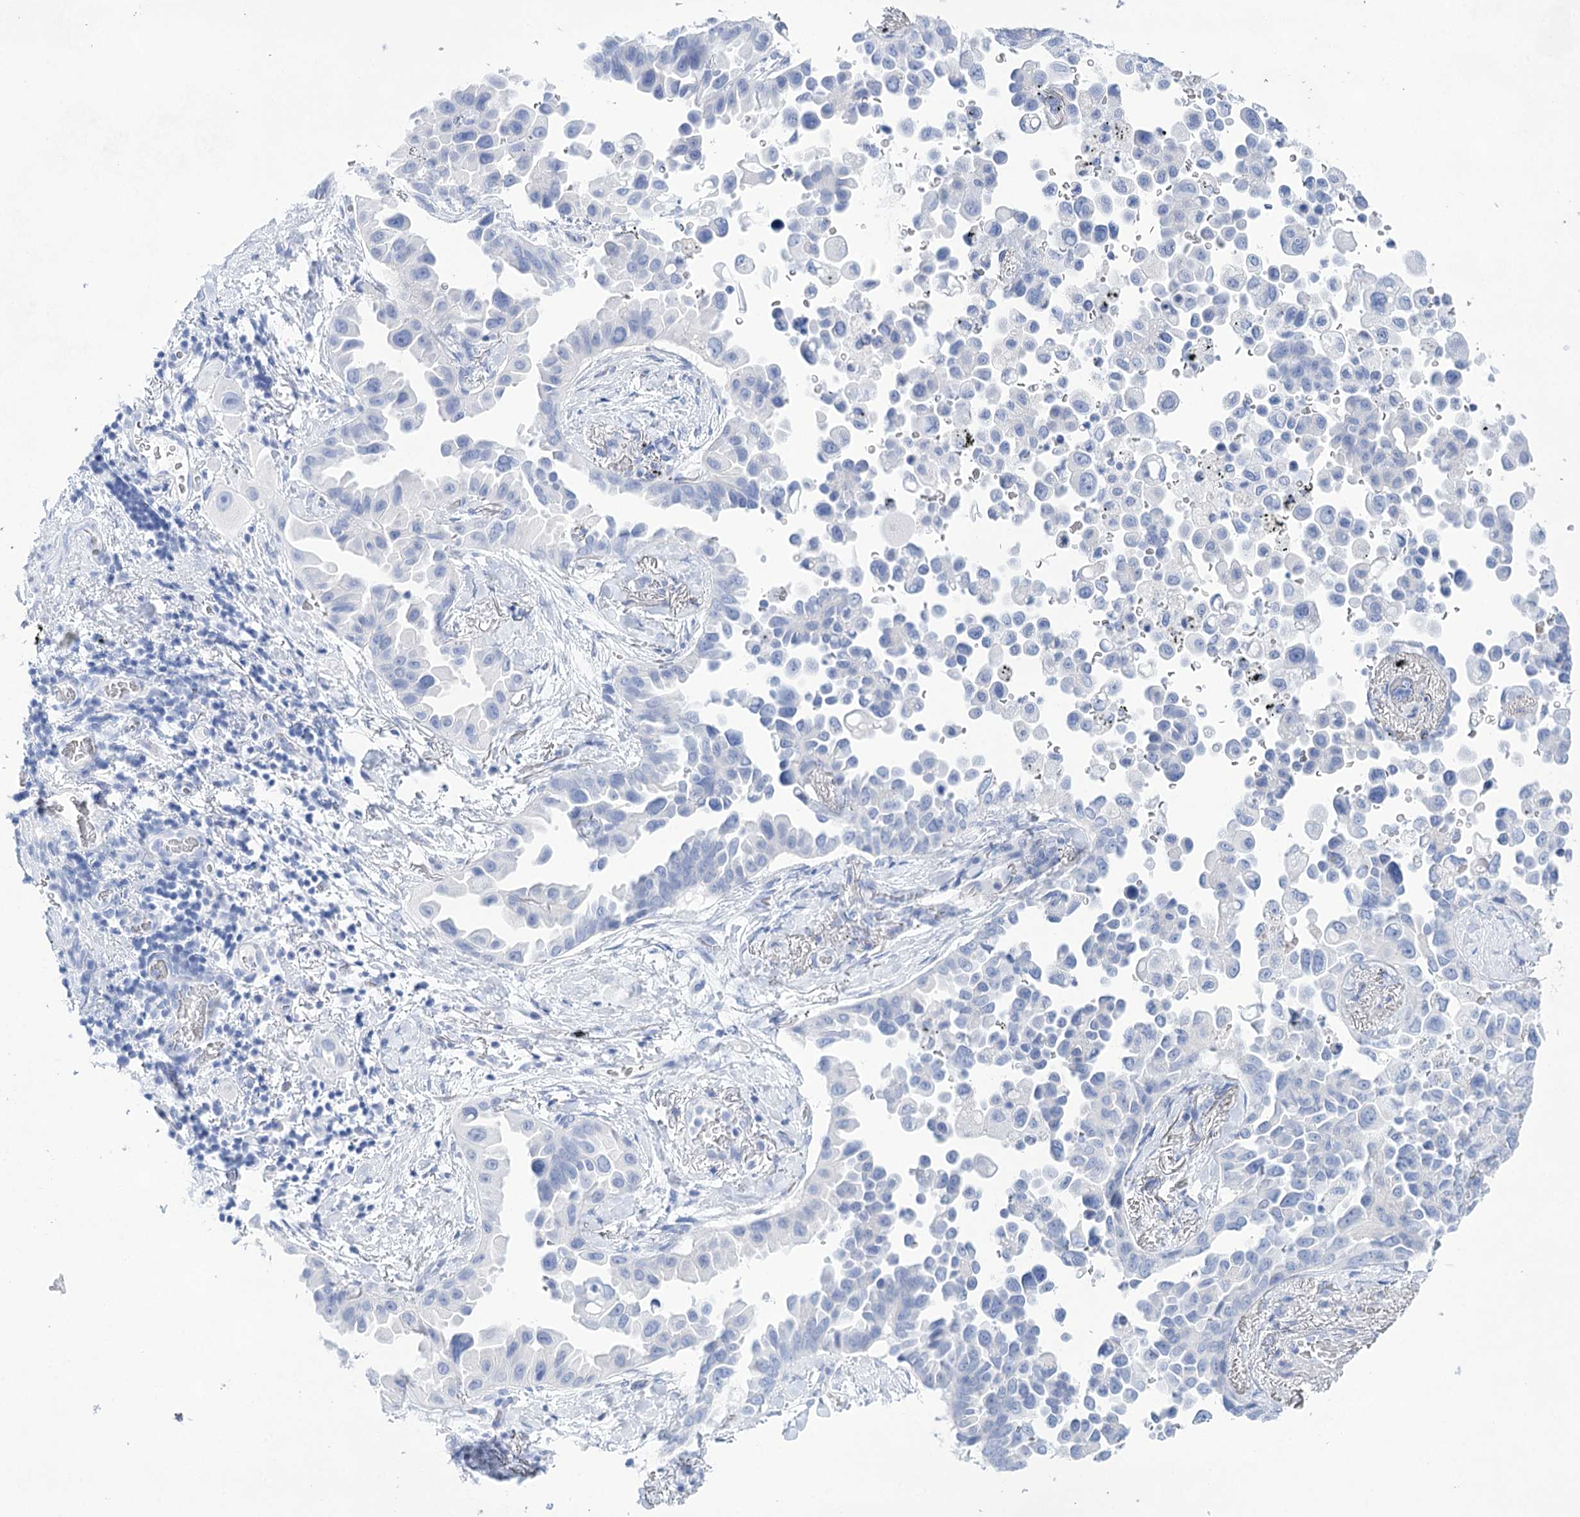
{"staining": {"intensity": "negative", "quantity": "none", "location": "none"}, "tissue": "lung cancer", "cell_type": "Tumor cells", "image_type": "cancer", "snomed": [{"axis": "morphology", "description": "Adenocarcinoma, NOS"}, {"axis": "topography", "description": "Lung"}], "caption": "A photomicrograph of human adenocarcinoma (lung) is negative for staining in tumor cells. (DAB immunohistochemistry with hematoxylin counter stain).", "gene": "LALBA", "patient": {"sex": "female", "age": 67}}